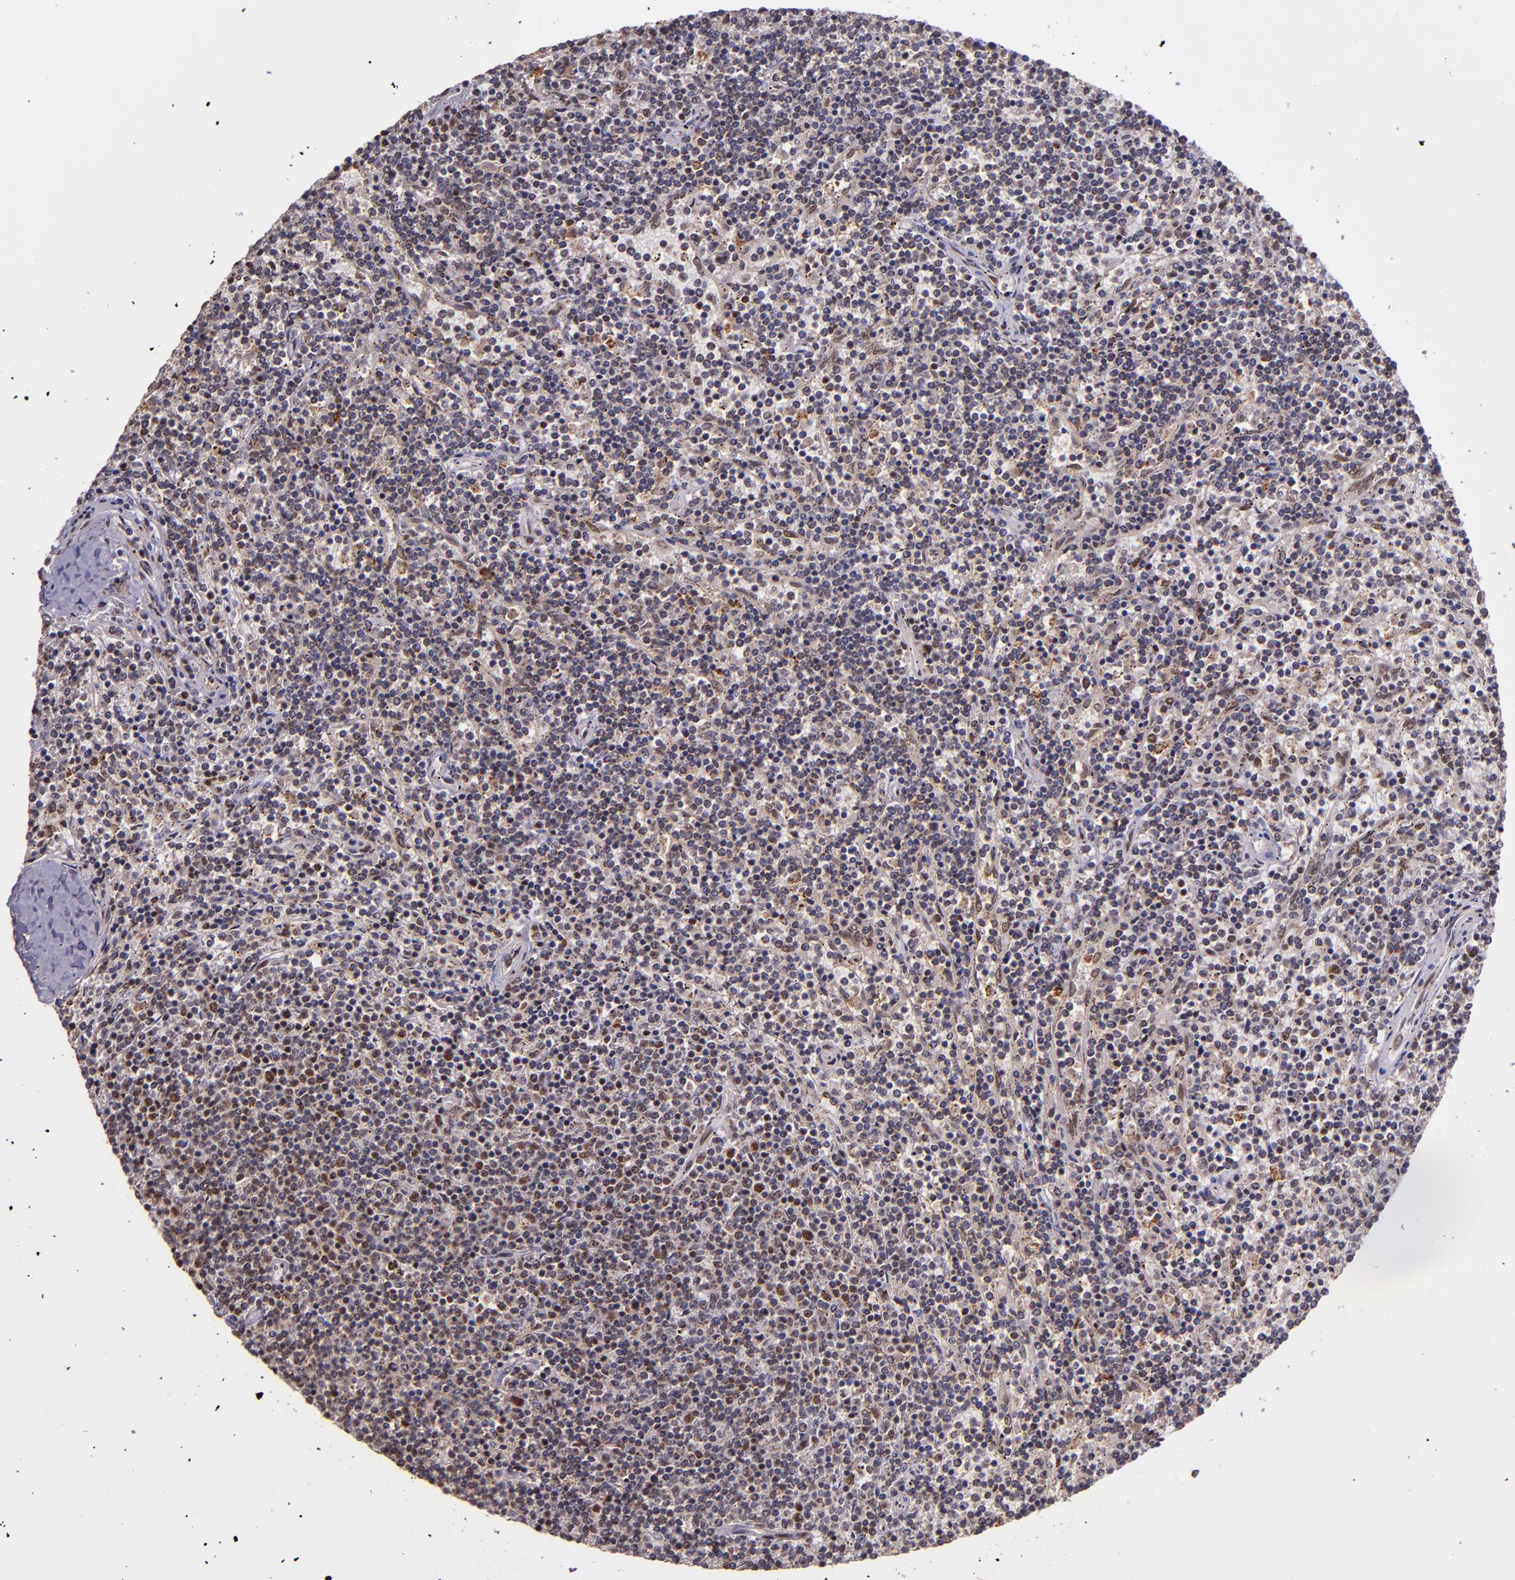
{"staining": {"intensity": "weak", "quantity": "25%-75%", "location": "nuclear"}, "tissue": "lymphoma", "cell_type": "Tumor cells", "image_type": "cancer", "snomed": [{"axis": "morphology", "description": "Malignant lymphoma, non-Hodgkin's type, Low grade"}, {"axis": "topography", "description": "Spleen"}], "caption": "This image shows IHC staining of human malignant lymphoma, non-Hodgkin's type (low-grade), with low weak nuclear staining in about 25%-75% of tumor cells.", "gene": "CECR2", "patient": {"sex": "female", "age": 50}}